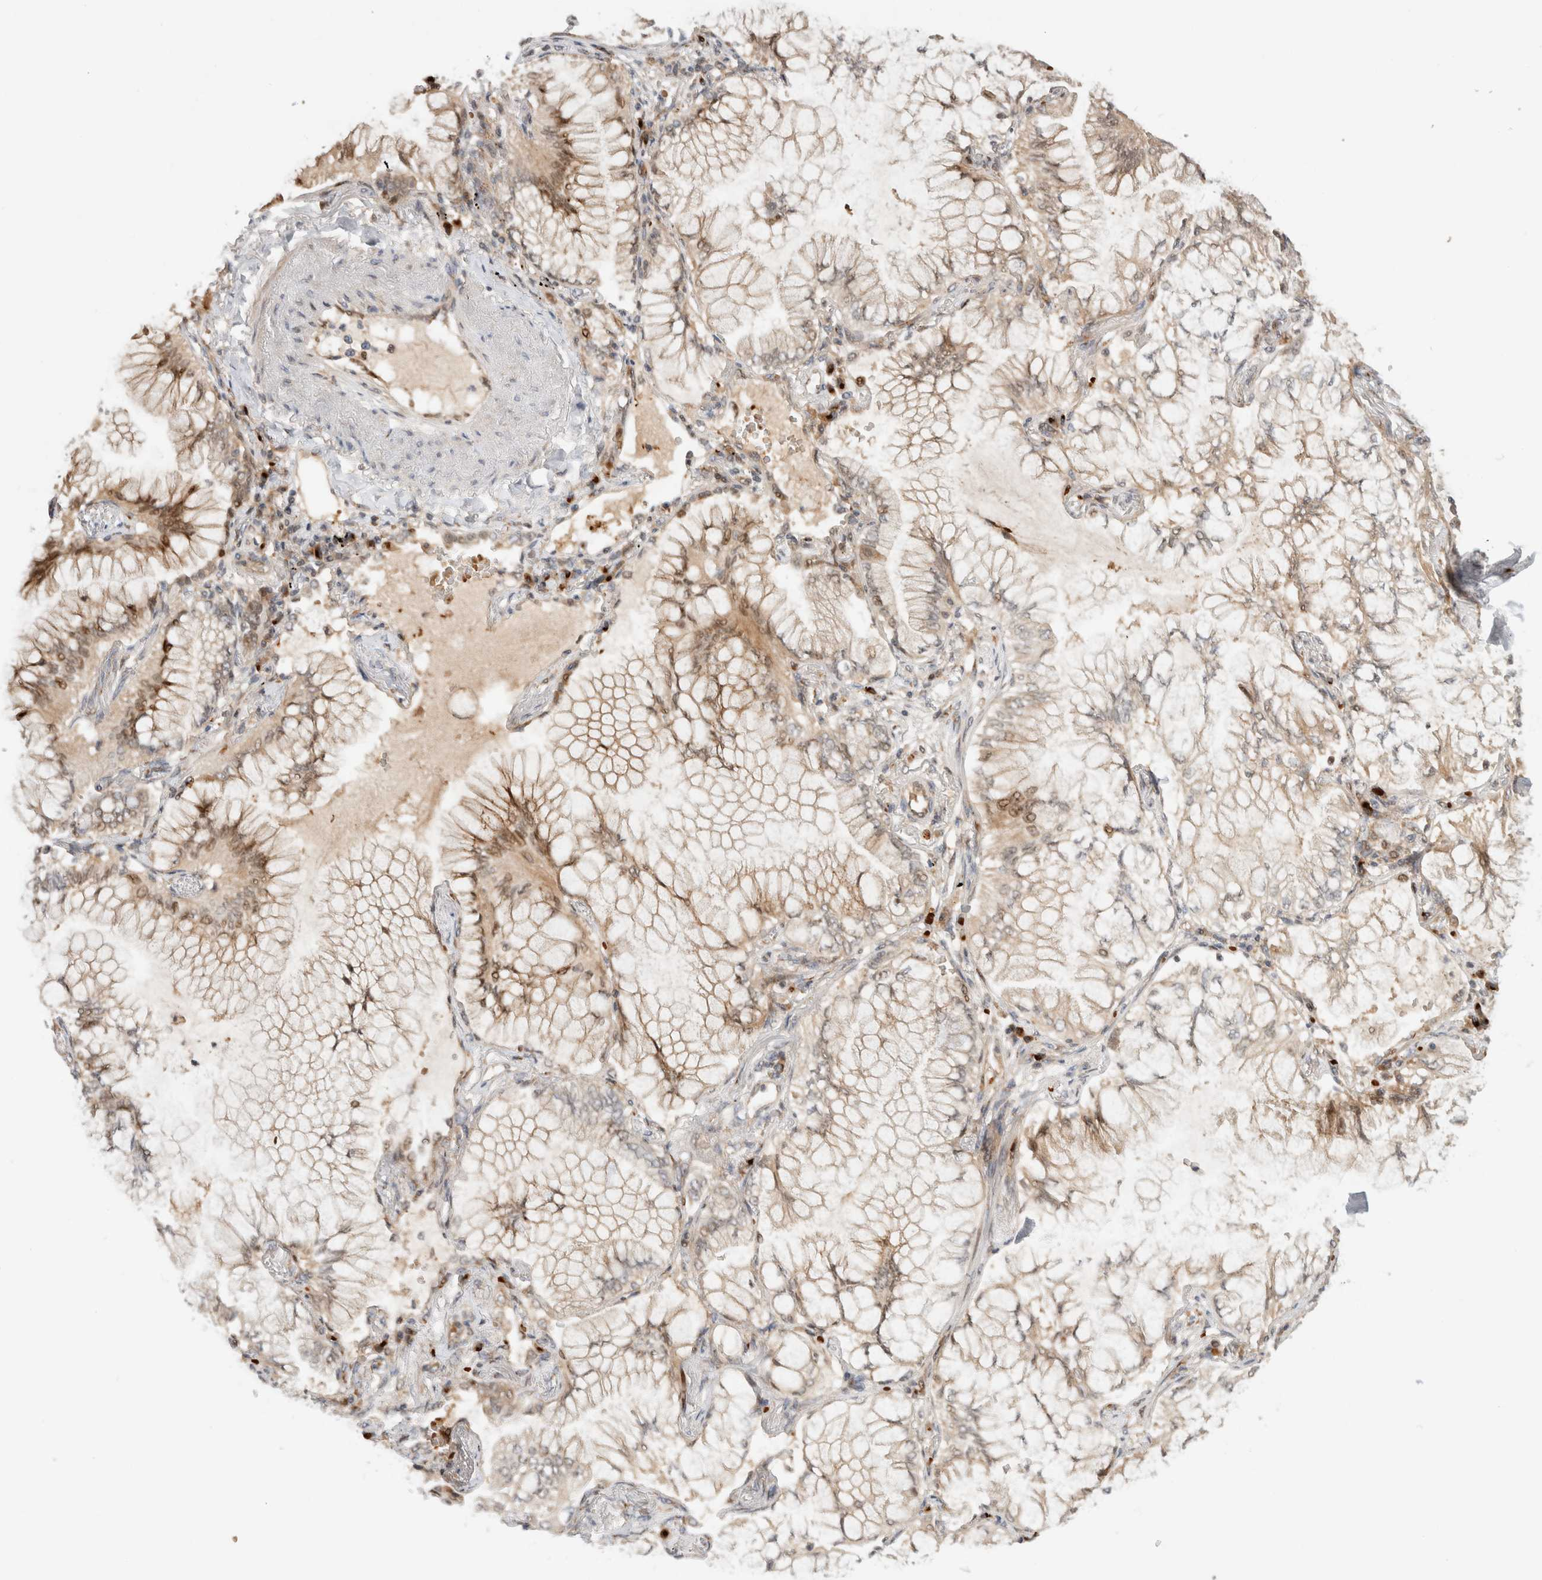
{"staining": {"intensity": "moderate", "quantity": "25%-75%", "location": "cytoplasmic/membranous,nuclear"}, "tissue": "lung cancer", "cell_type": "Tumor cells", "image_type": "cancer", "snomed": [{"axis": "morphology", "description": "Adenocarcinoma, NOS"}, {"axis": "topography", "description": "Lung"}], "caption": "Approximately 25%-75% of tumor cells in human lung cancer (adenocarcinoma) show moderate cytoplasmic/membranous and nuclear protein expression as visualized by brown immunohistochemical staining.", "gene": "OTUD6B", "patient": {"sex": "female", "age": 70}}